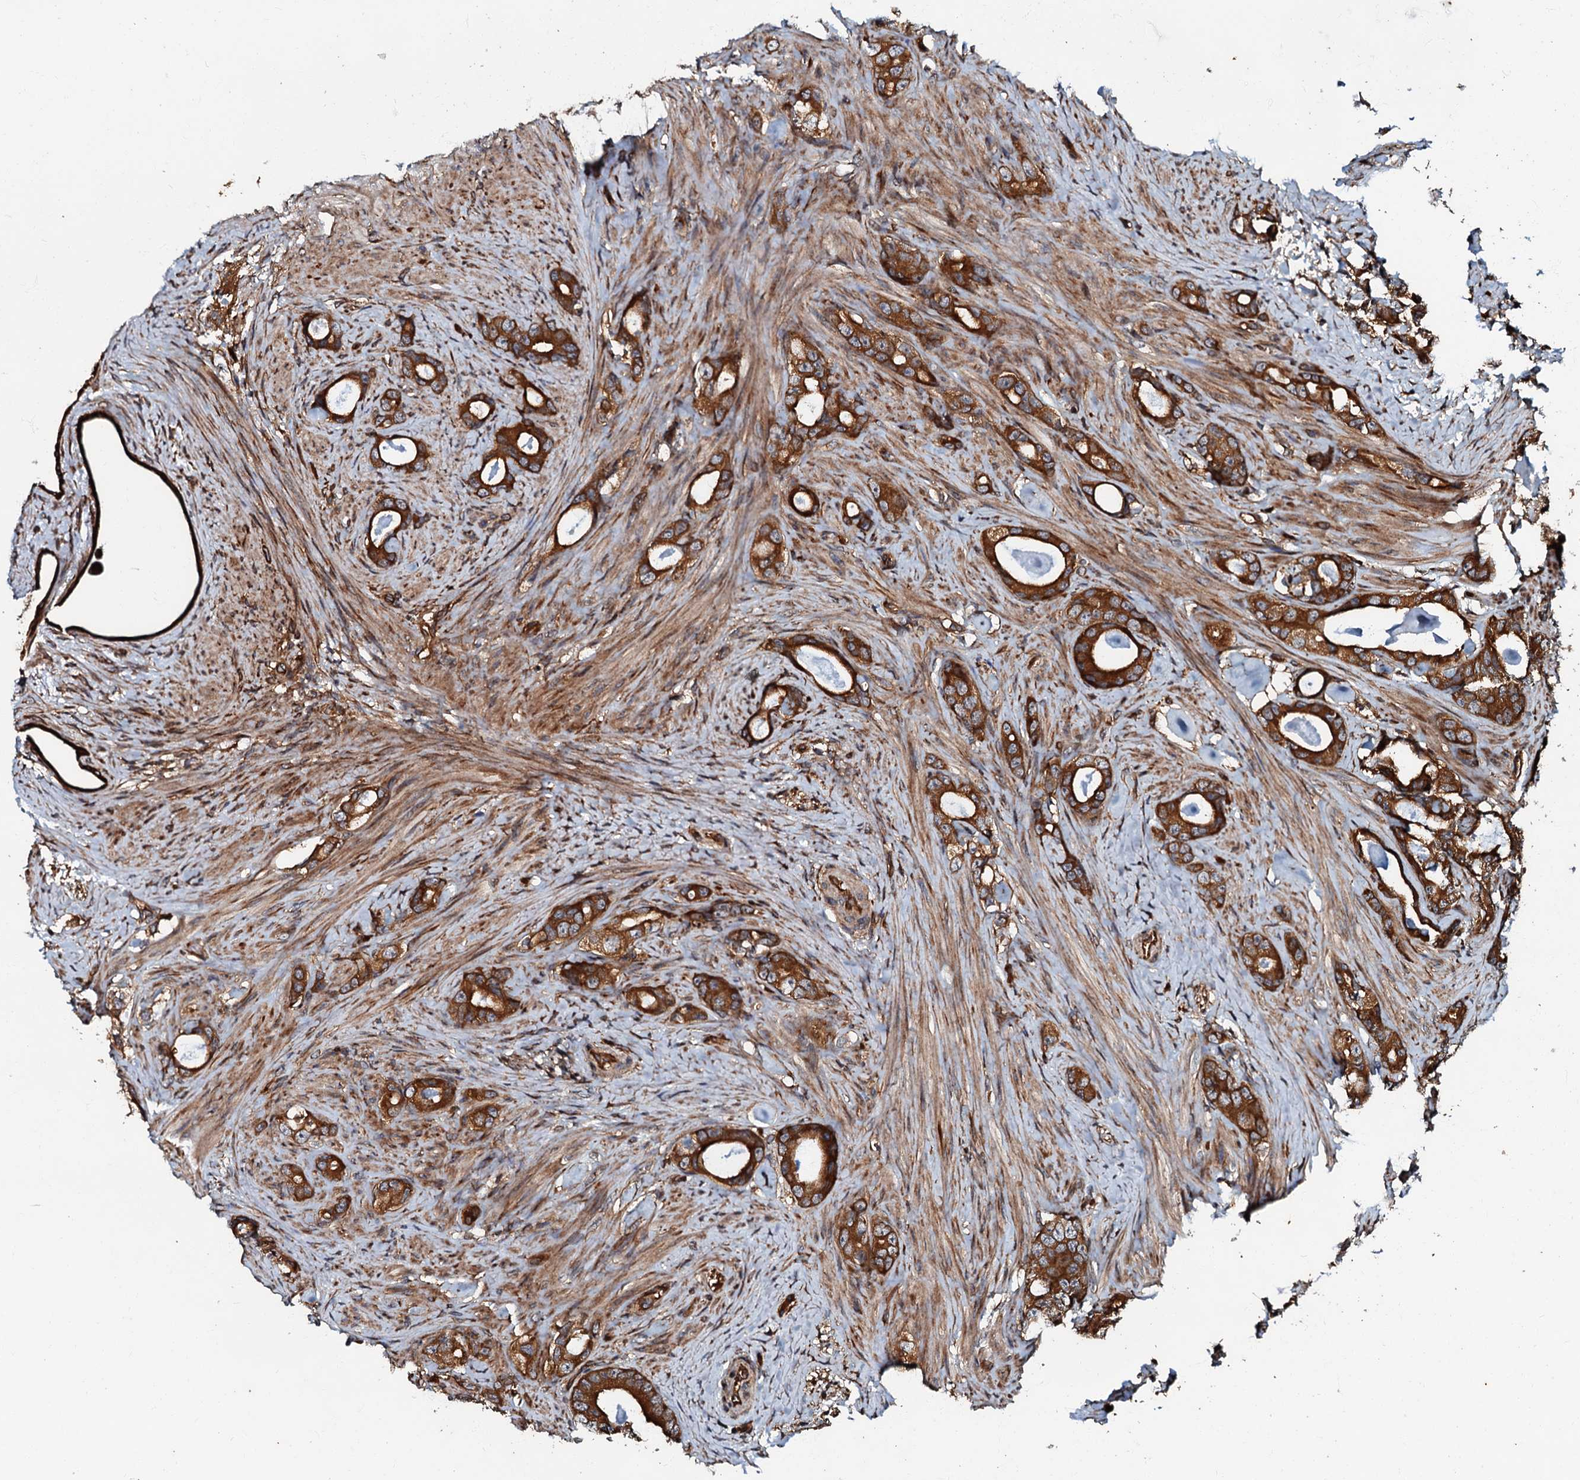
{"staining": {"intensity": "strong", "quantity": ">75%", "location": "cytoplasmic/membranous"}, "tissue": "prostate cancer", "cell_type": "Tumor cells", "image_type": "cancer", "snomed": [{"axis": "morphology", "description": "Adenocarcinoma, Low grade"}, {"axis": "topography", "description": "Prostate"}], "caption": "A histopathology image of human prostate cancer stained for a protein displays strong cytoplasmic/membranous brown staining in tumor cells.", "gene": "BLOC1S6", "patient": {"sex": "male", "age": 63}}